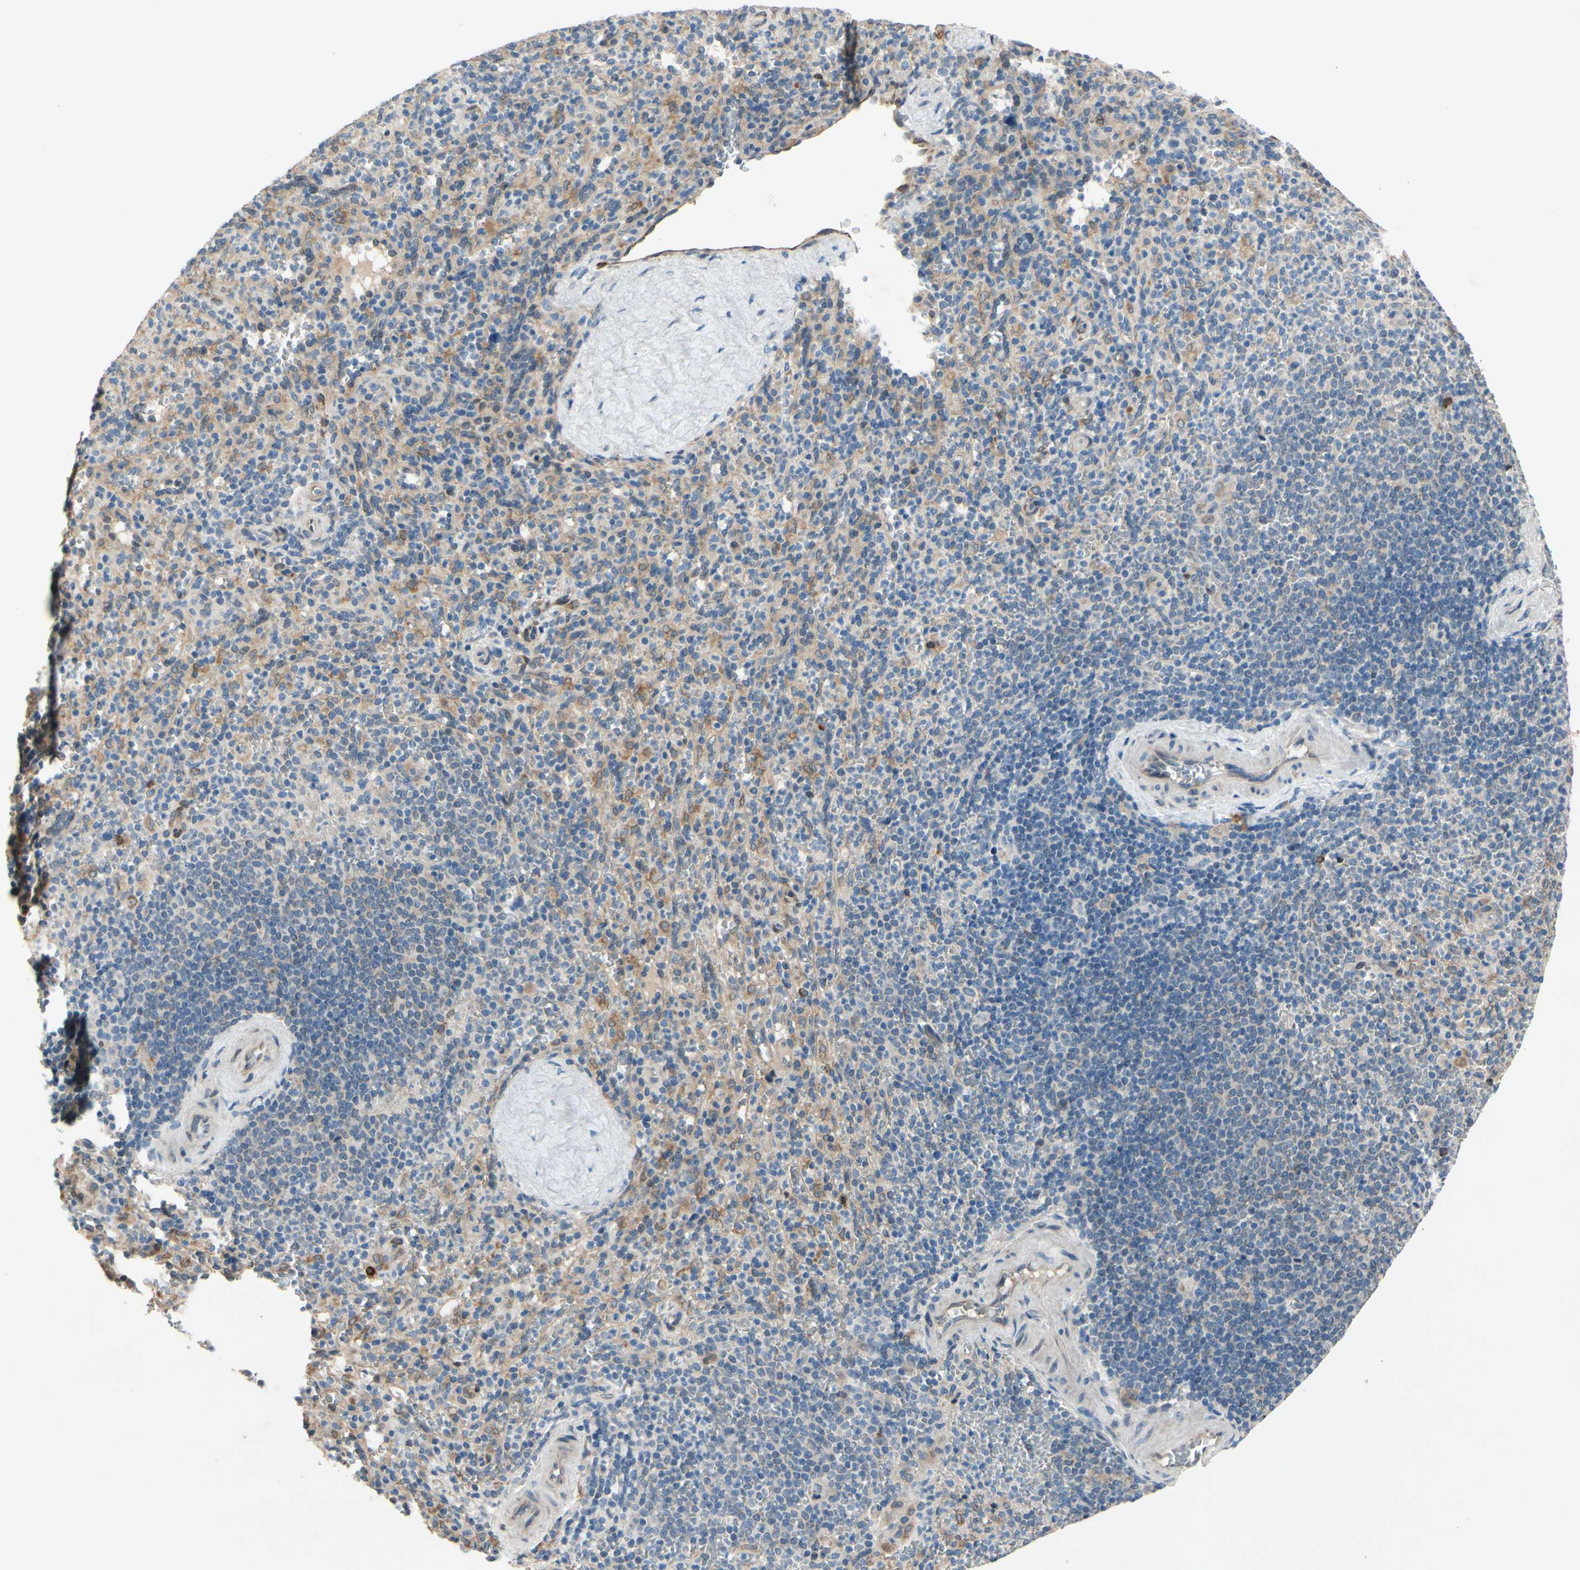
{"staining": {"intensity": "weak", "quantity": "25%-75%", "location": "cytoplasmic/membranous"}, "tissue": "spleen", "cell_type": "Cells in red pulp", "image_type": "normal", "snomed": [{"axis": "morphology", "description": "Normal tissue, NOS"}, {"axis": "topography", "description": "Spleen"}], "caption": "A micrograph of human spleen stained for a protein exhibits weak cytoplasmic/membranous brown staining in cells in red pulp.", "gene": "PRXL2A", "patient": {"sex": "male", "age": 36}}